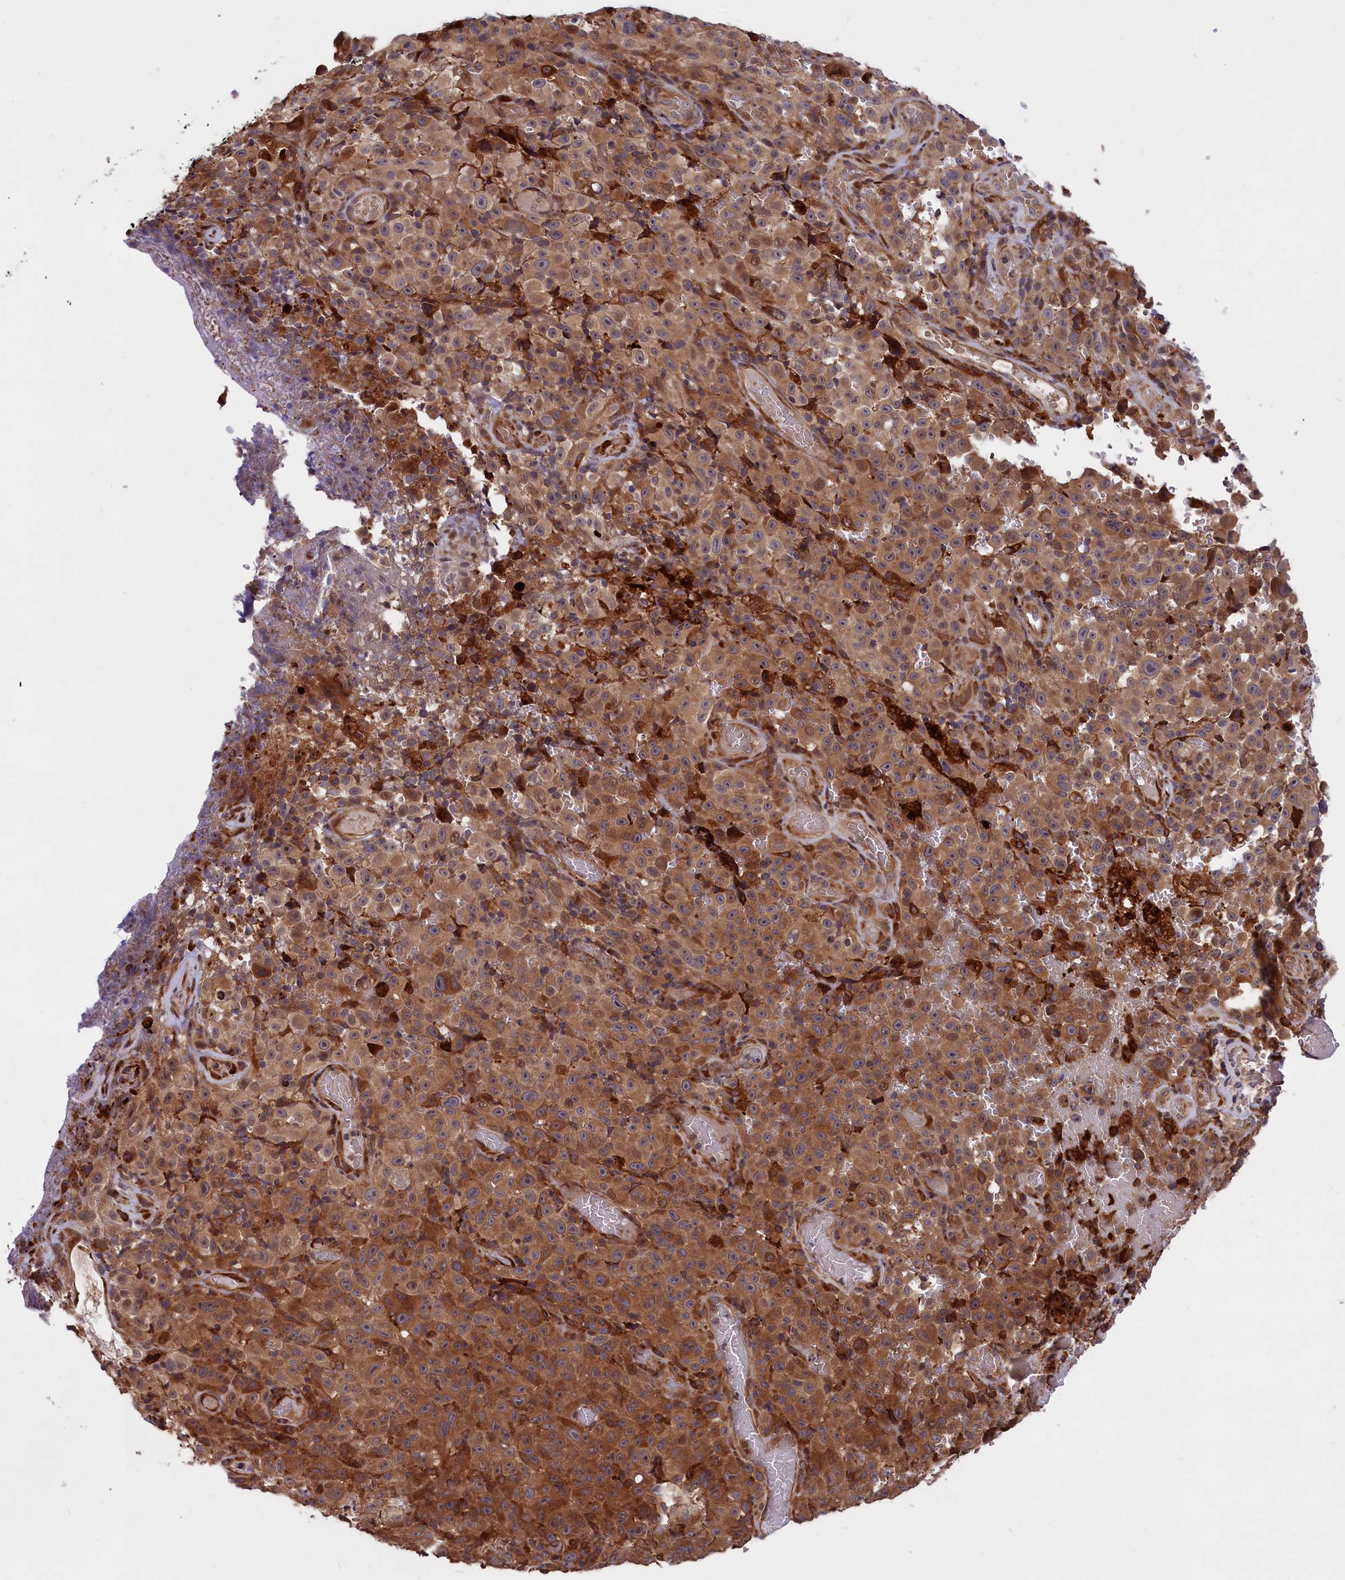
{"staining": {"intensity": "moderate", "quantity": ">75%", "location": "cytoplasmic/membranous"}, "tissue": "melanoma", "cell_type": "Tumor cells", "image_type": "cancer", "snomed": [{"axis": "morphology", "description": "Malignant melanoma, NOS"}, {"axis": "topography", "description": "Skin"}], "caption": "Malignant melanoma stained for a protein (brown) demonstrates moderate cytoplasmic/membranous positive staining in about >75% of tumor cells.", "gene": "PLA2G4C", "patient": {"sex": "female", "age": 82}}